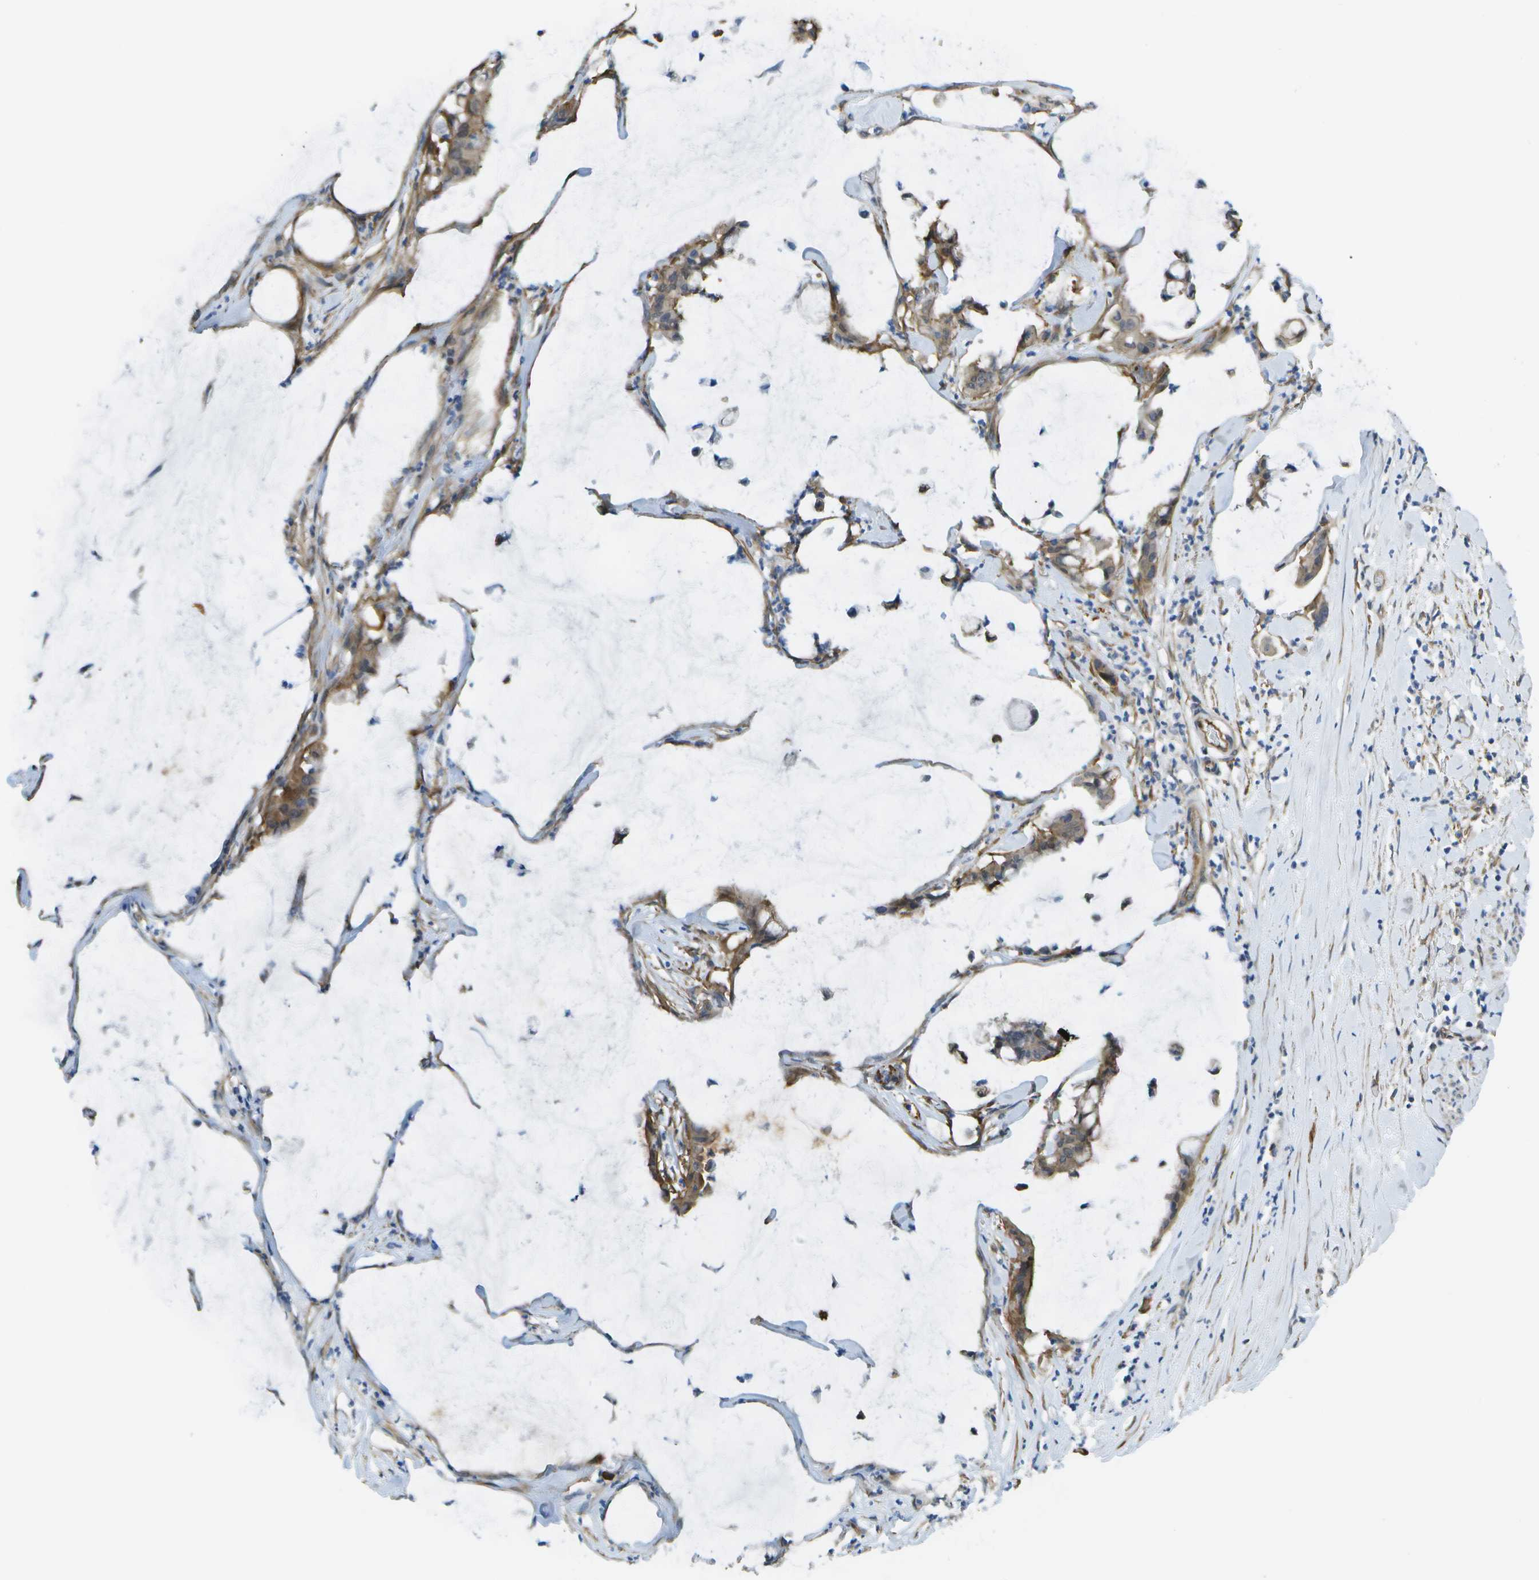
{"staining": {"intensity": "moderate", "quantity": "25%-75%", "location": "cytoplasmic/membranous"}, "tissue": "pancreatic cancer", "cell_type": "Tumor cells", "image_type": "cancer", "snomed": [{"axis": "morphology", "description": "Adenocarcinoma, NOS"}, {"axis": "topography", "description": "Pancreas"}], "caption": "Approximately 25%-75% of tumor cells in pancreatic adenocarcinoma show moderate cytoplasmic/membranous protein staining as visualized by brown immunohistochemical staining.", "gene": "KIAA0040", "patient": {"sex": "male", "age": 41}}